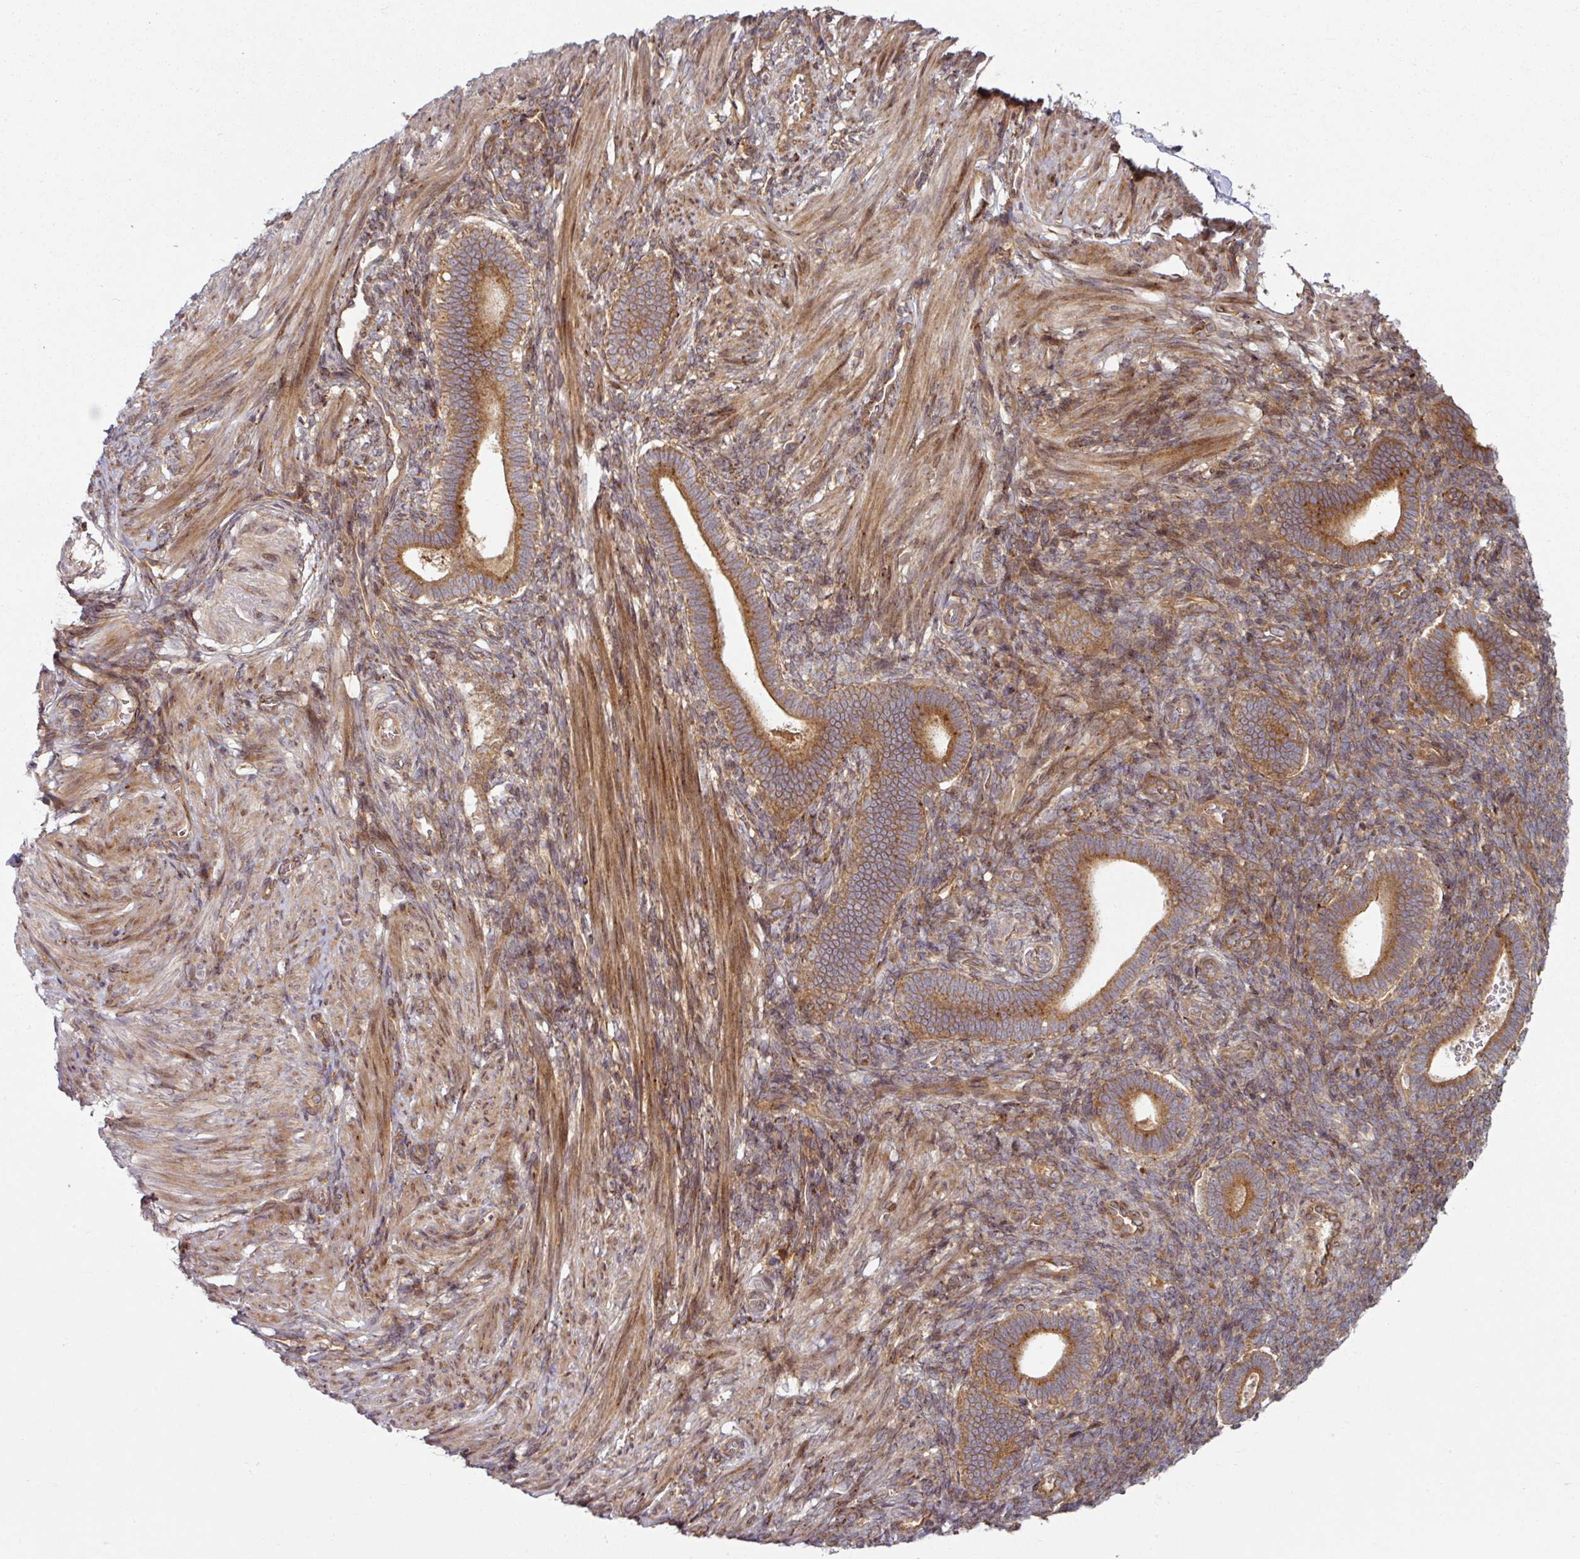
{"staining": {"intensity": "moderate", "quantity": "25%-75%", "location": "cytoplasmic/membranous"}, "tissue": "endometrium", "cell_type": "Cells in endometrial stroma", "image_type": "normal", "snomed": [{"axis": "morphology", "description": "Normal tissue, NOS"}, {"axis": "topography", "description": "Endometrium"}], "caption": "Protein expression analysis of normal human endometrium reveals moderate cytoplasmic/membranous expression in approximately 25%-75% of cells in endometrial stroma.", "gene": "RAB5A", "patient": {"sex": "female", "age": 34}}